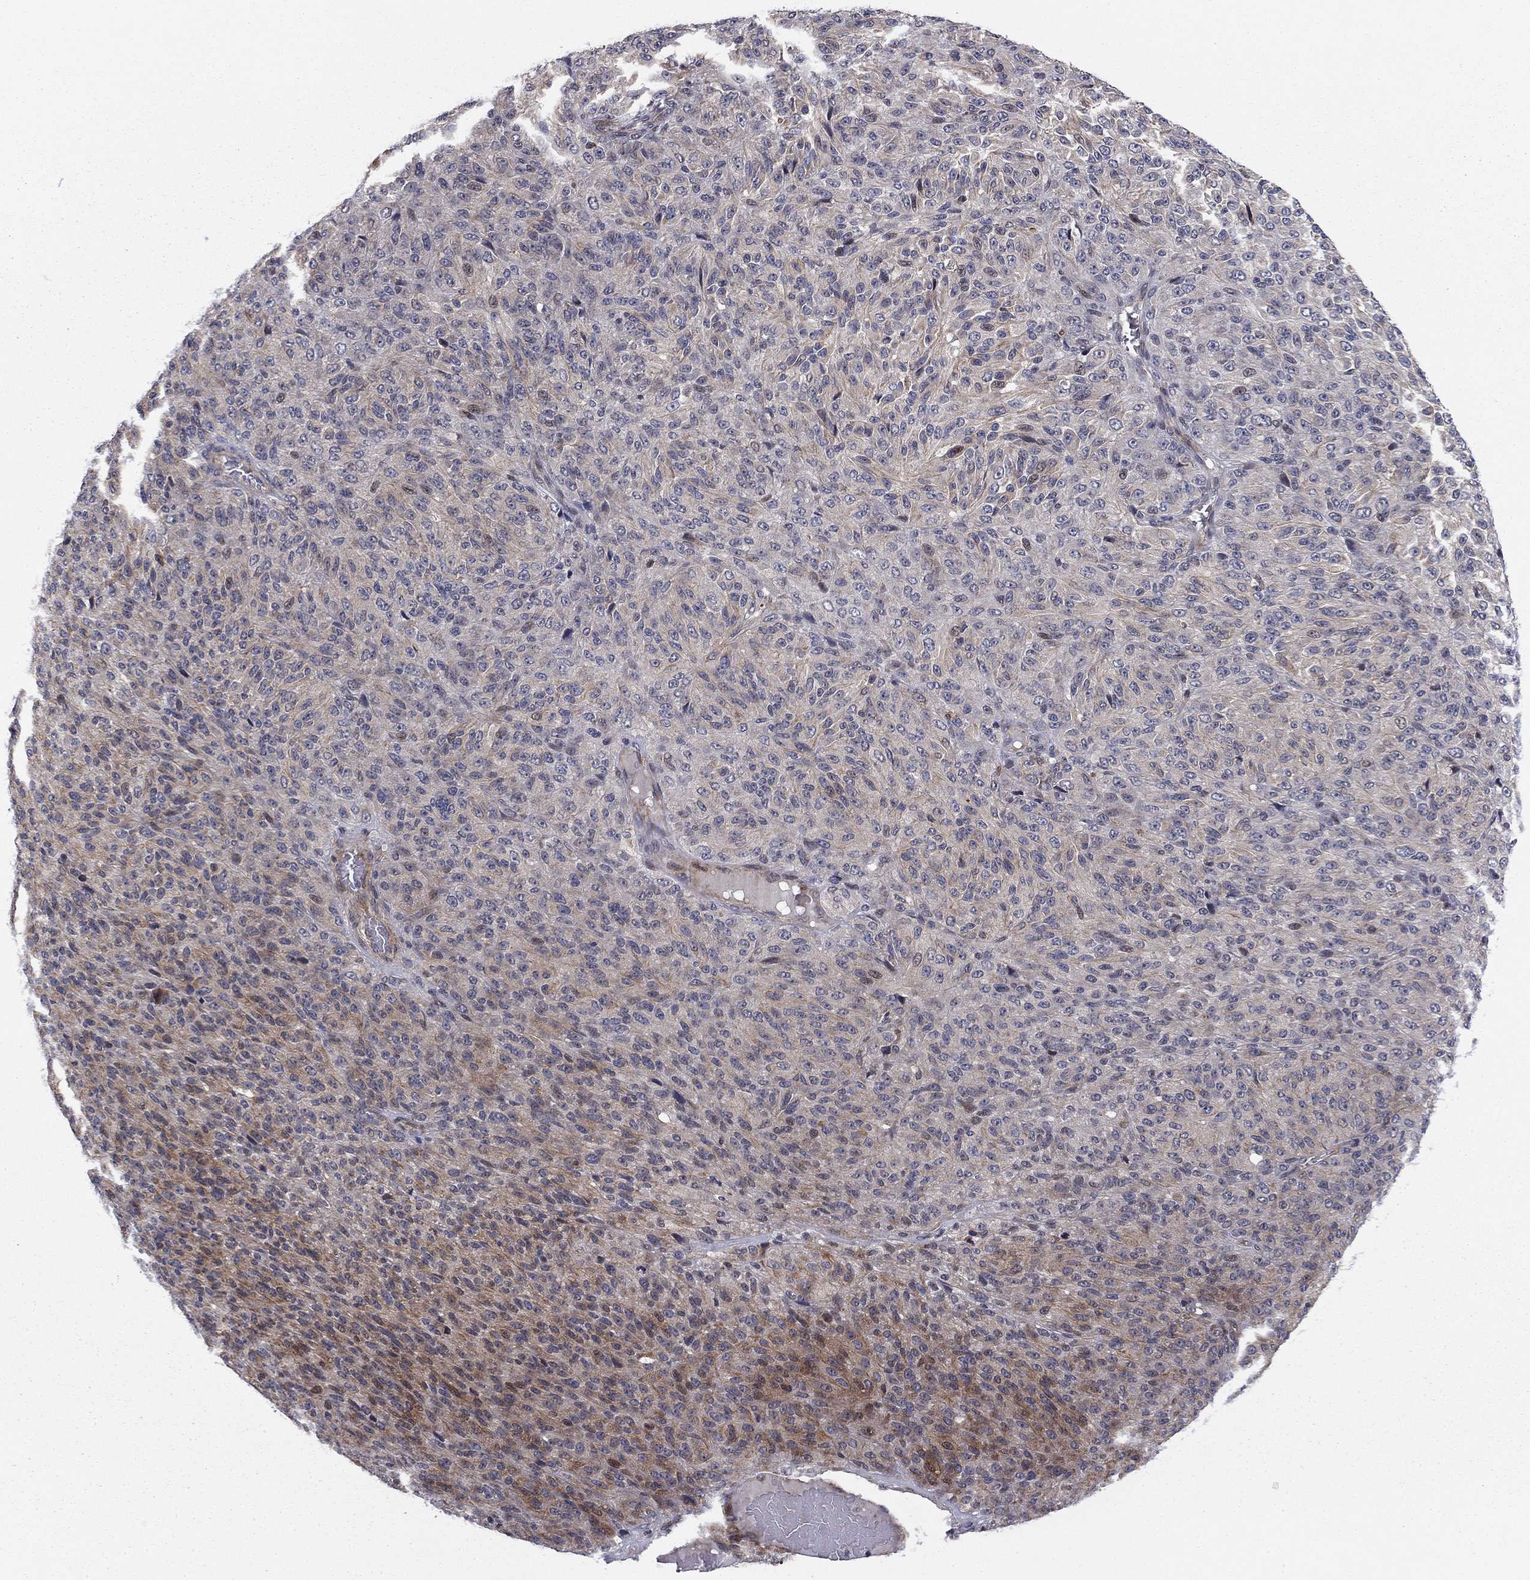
{"staining": {"intensity": "moderate", "quantity": "<25%", "location": "cytoplasmic/membranous"}, "tissue": "melanoma", "cell_type": "Tumor cells", "image_type": "cancer", "snomed": [{"axis": "morphology", "description": "Malignant melanoma, Metastatic site"}, {"axis": "topography", "description": "Brain"}], "caption": "This is a micrograph of immunohistochemistry (IHC) staining of melanoma, which shows moderate expression in the cytoplasmic/membranous of tumor cells.", "gene": "BCL11A", "patient": {"sex": "female", "age": 56}}